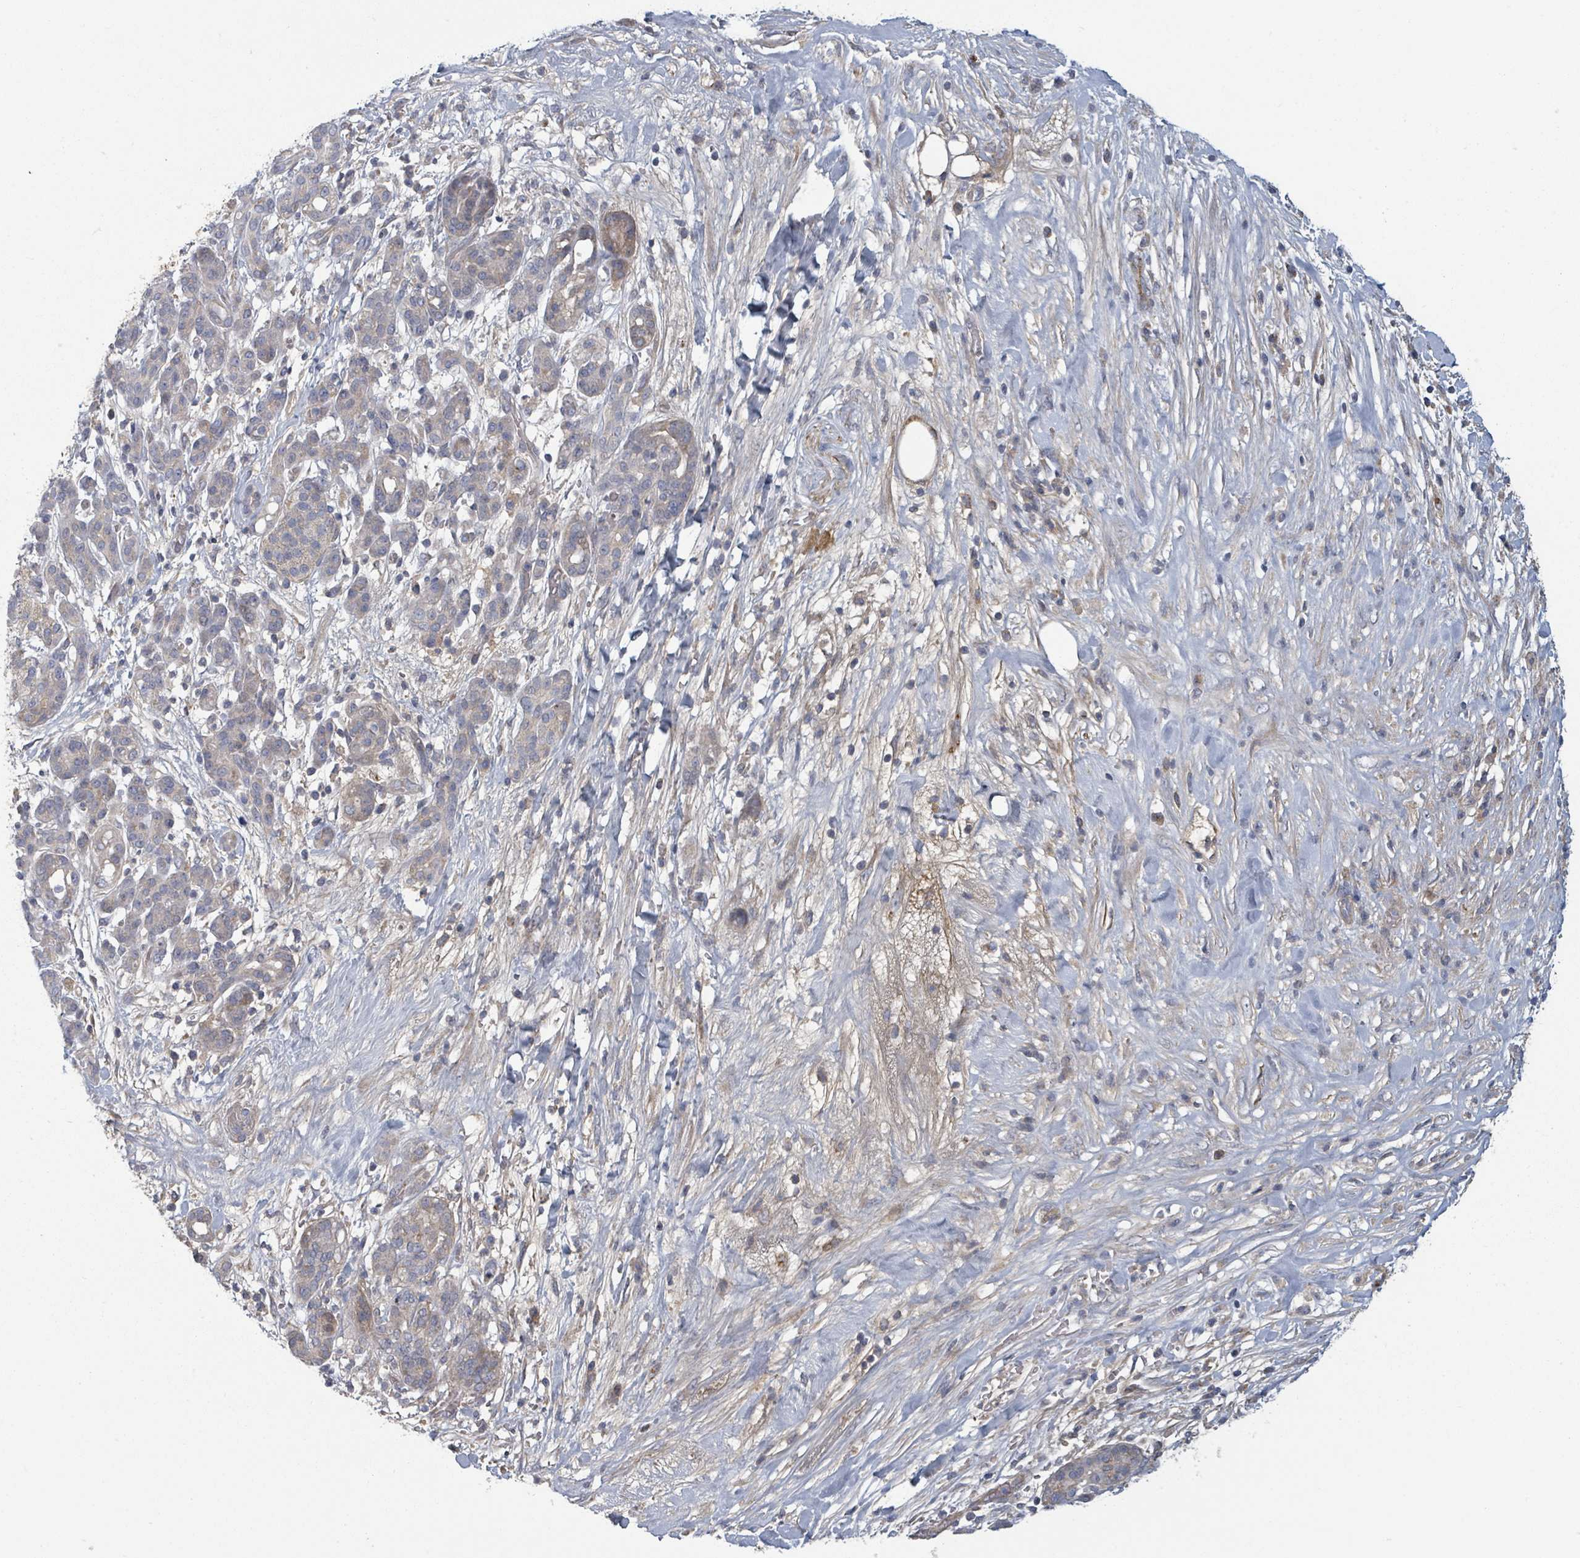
{"staining": {"intensity": "moderate", "quantity": "<25%", "location": "cytoplasmic/membranous"}, "tissue": "pancreatic cancer", "cell_type": "Tumor cells", "image_type": "cancer", "snomed": [{"axis": "morphology", "description": "Adenocarcinoma, NOS"}, {"axis": "topography", "description": "Pancreas"}], "caption": "A photomicrograph of pancreatic cancer (adenocarcinoma) stained for a protein exhibits moderate cytoplasmic/membranous brown staining in tumor cells.", "gene": "GABBR1", "patient": {"sex": "male", "age": 44}}